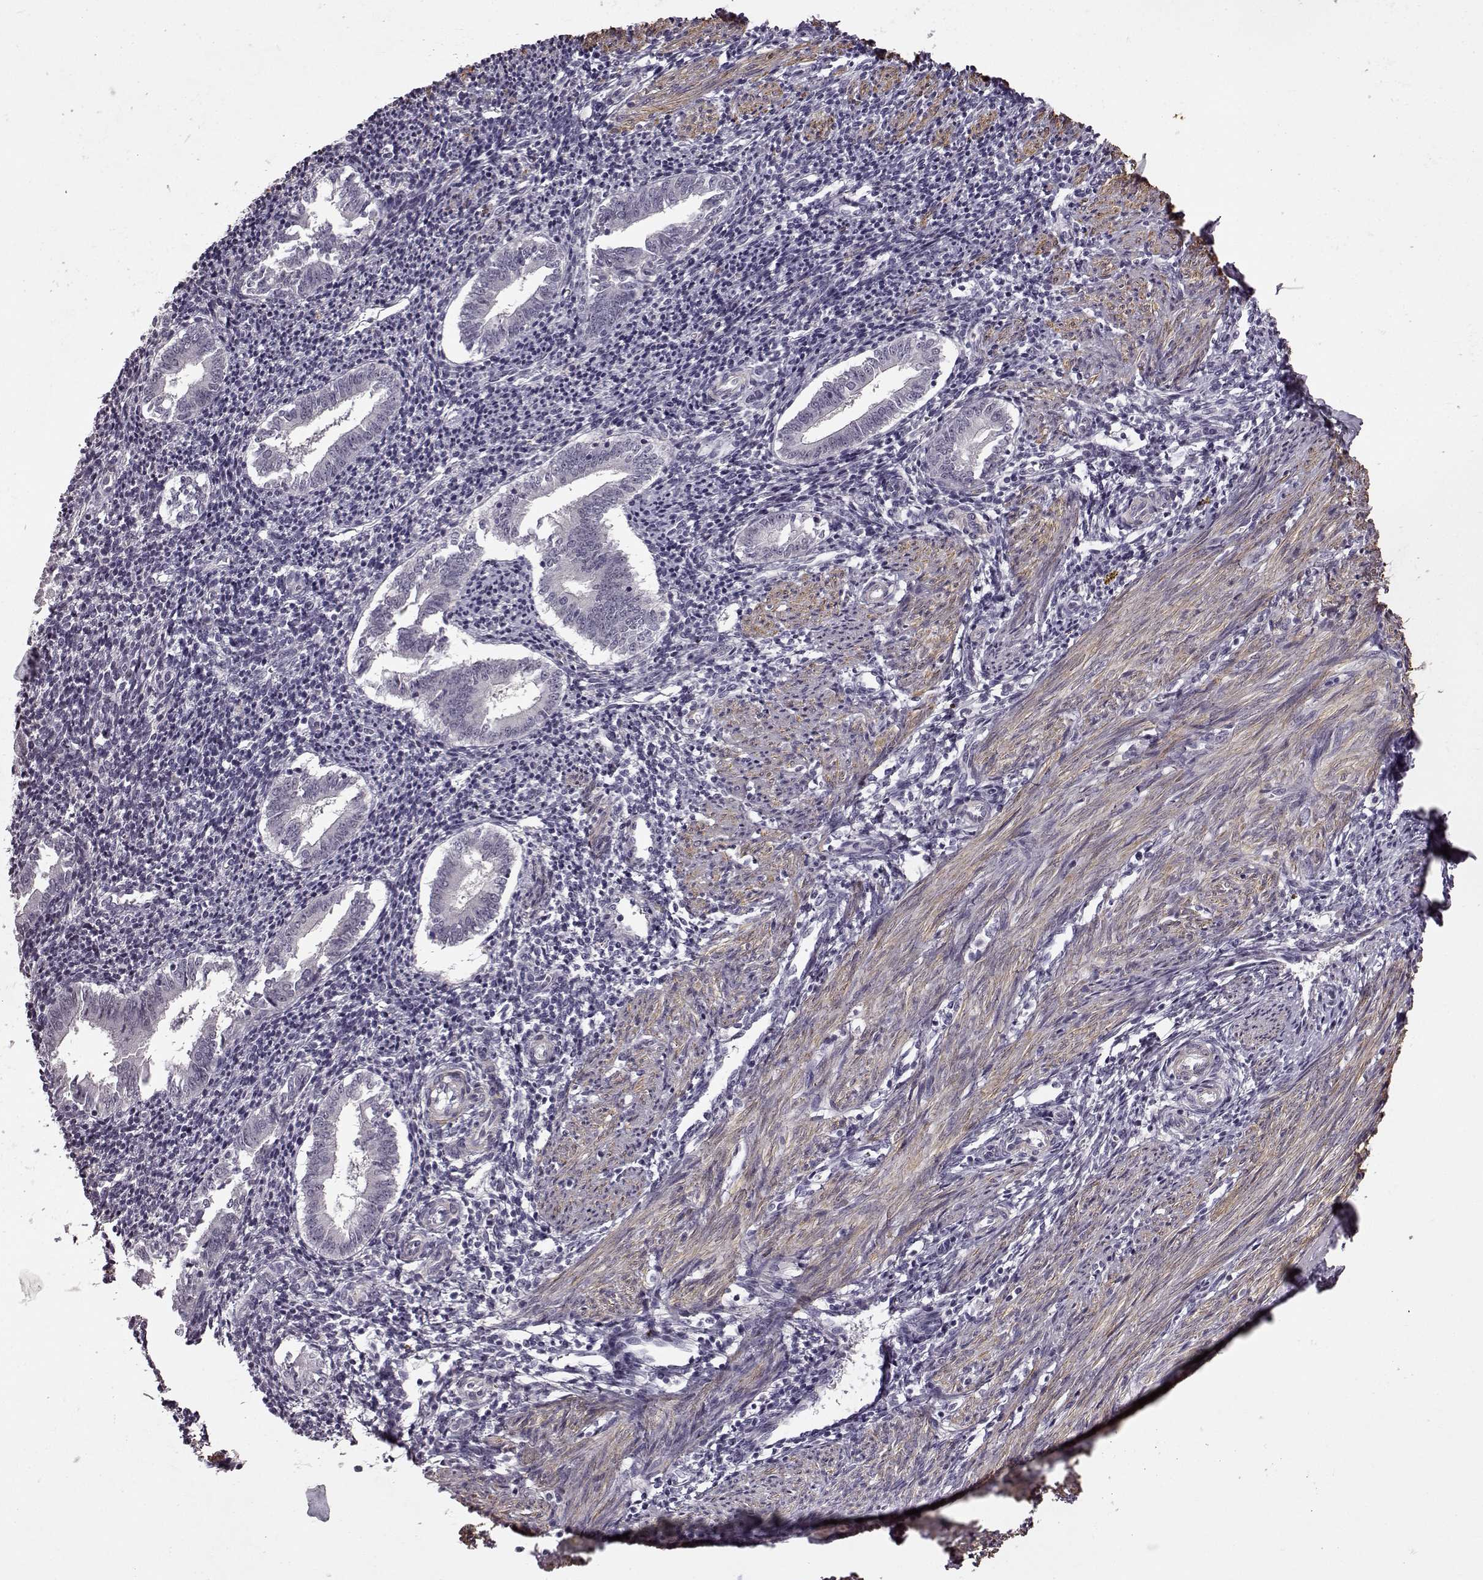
{"staining": {"intensity": "negative", "quantity": "none", "location": "none"}, "tissue": "endometrium", "cell_type": "Cells in endometrial stroma", "image_type": "normal", "snomed": [{"axis": "morphology", "description": "Normal tissue, NOS"}, {"axis": "topography", "description": "Endometrium"}], "caption": "This is an immunohistochemistry (IHC) photomicrograph of normal human endometrium. There is no staining in cells in endometrial stroma.", "gene": "SLCO3A1", "patient": {"sex": "female", "age": 25}}